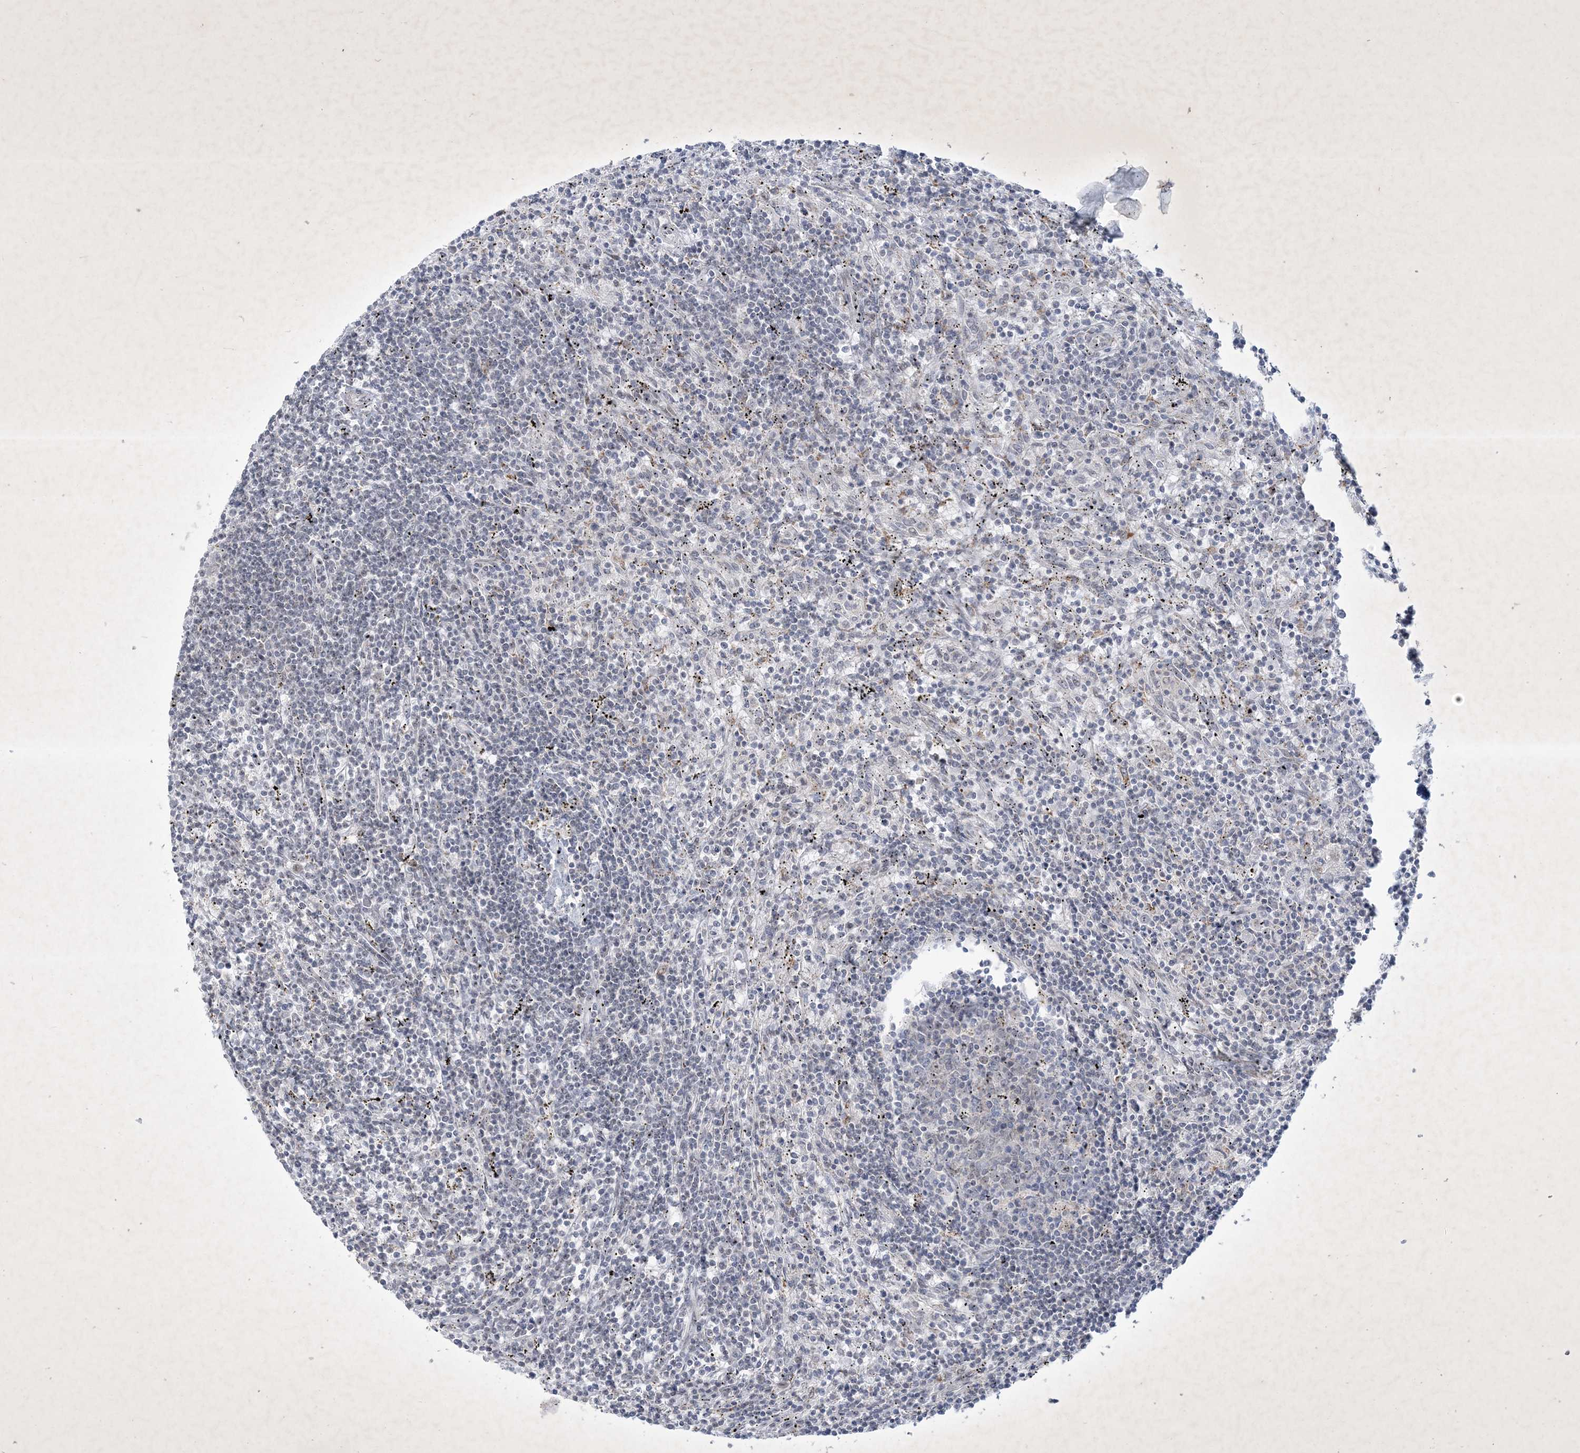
{"staining": {"intensity": "negative", "quantity": "none", "location": "none"}, "tissue": "lymphoma", "cell_type": "Tumor cells", "image_type": "cancer", "snomed": [{"axis": "morphology", "description": "Malignant lymphoma, non-Hodgkin's type, Low grade"}, {"axis": "topography", "description": "Spleen"}], "caption": "Immunohistochemistry (IHC) image of human malignant lymphoma, non-Hodgkin's type (low-grade) stained for a protein (brown), which displays no staining in tumor cells.", "gene": "ZBTB9", "patient": {"sex": "male", "age": 76}}